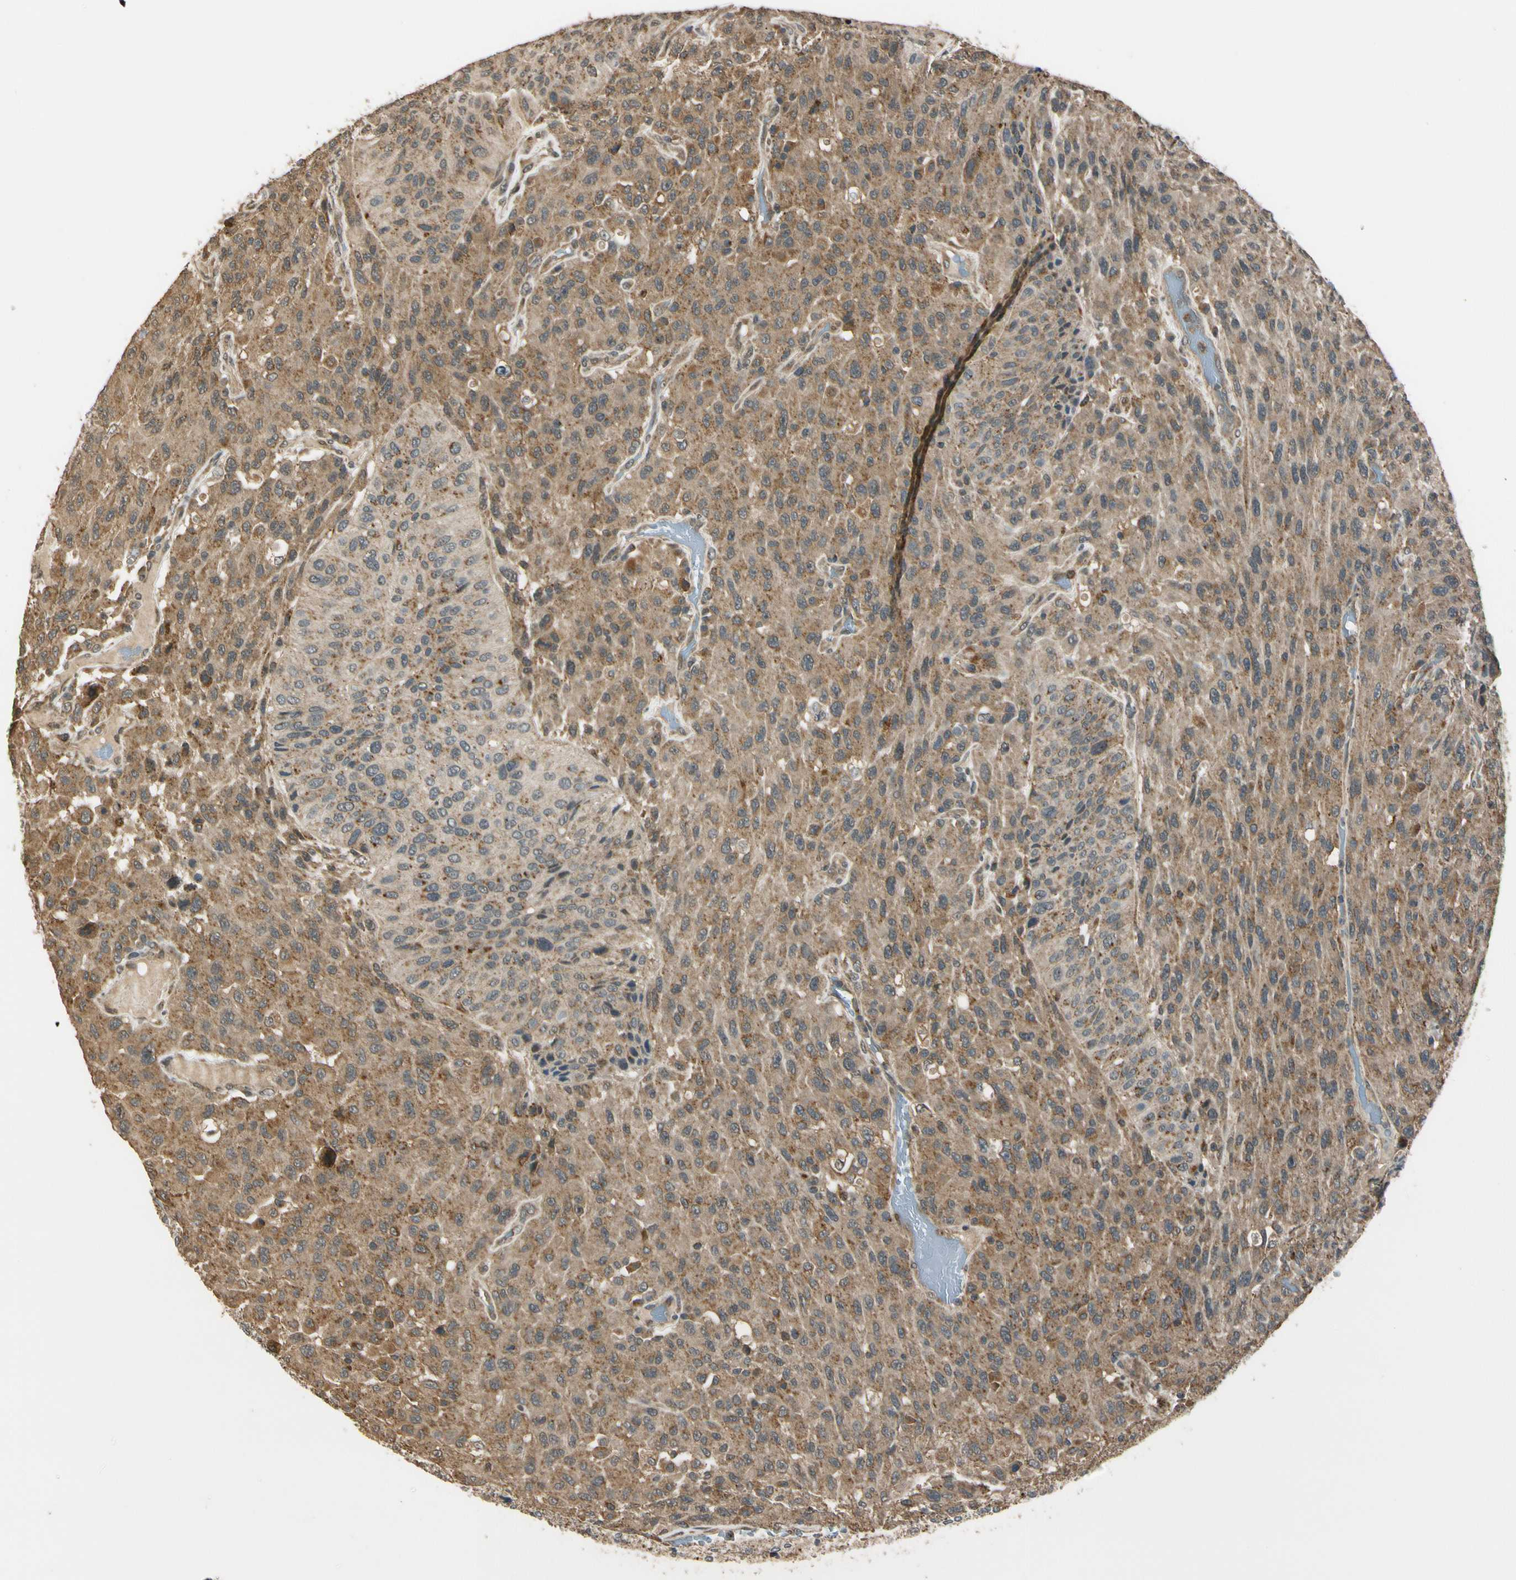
{"staining": {"intensity": "moderate", "quantity": ">75%", "location": "cytoplasmic/membranous"}, "tissue": "urothelial cancer", "cell_type": "Tumor cells", "image_type": "cancer", "snomed": [{"axis": "morphology", "description": "Urothelial carcinoma, High grade"}, {"axis": "topography", "description": "Urinary bladder"}], "caption": "Tumor cells reveal medium levels of moderate cytoplasmic/membranous expression in approximately >75% of cells in urothelial carcinoma (high-grade).", "gene": "LAMTOR1", "patient": {"sex": "male", "age": 66}}